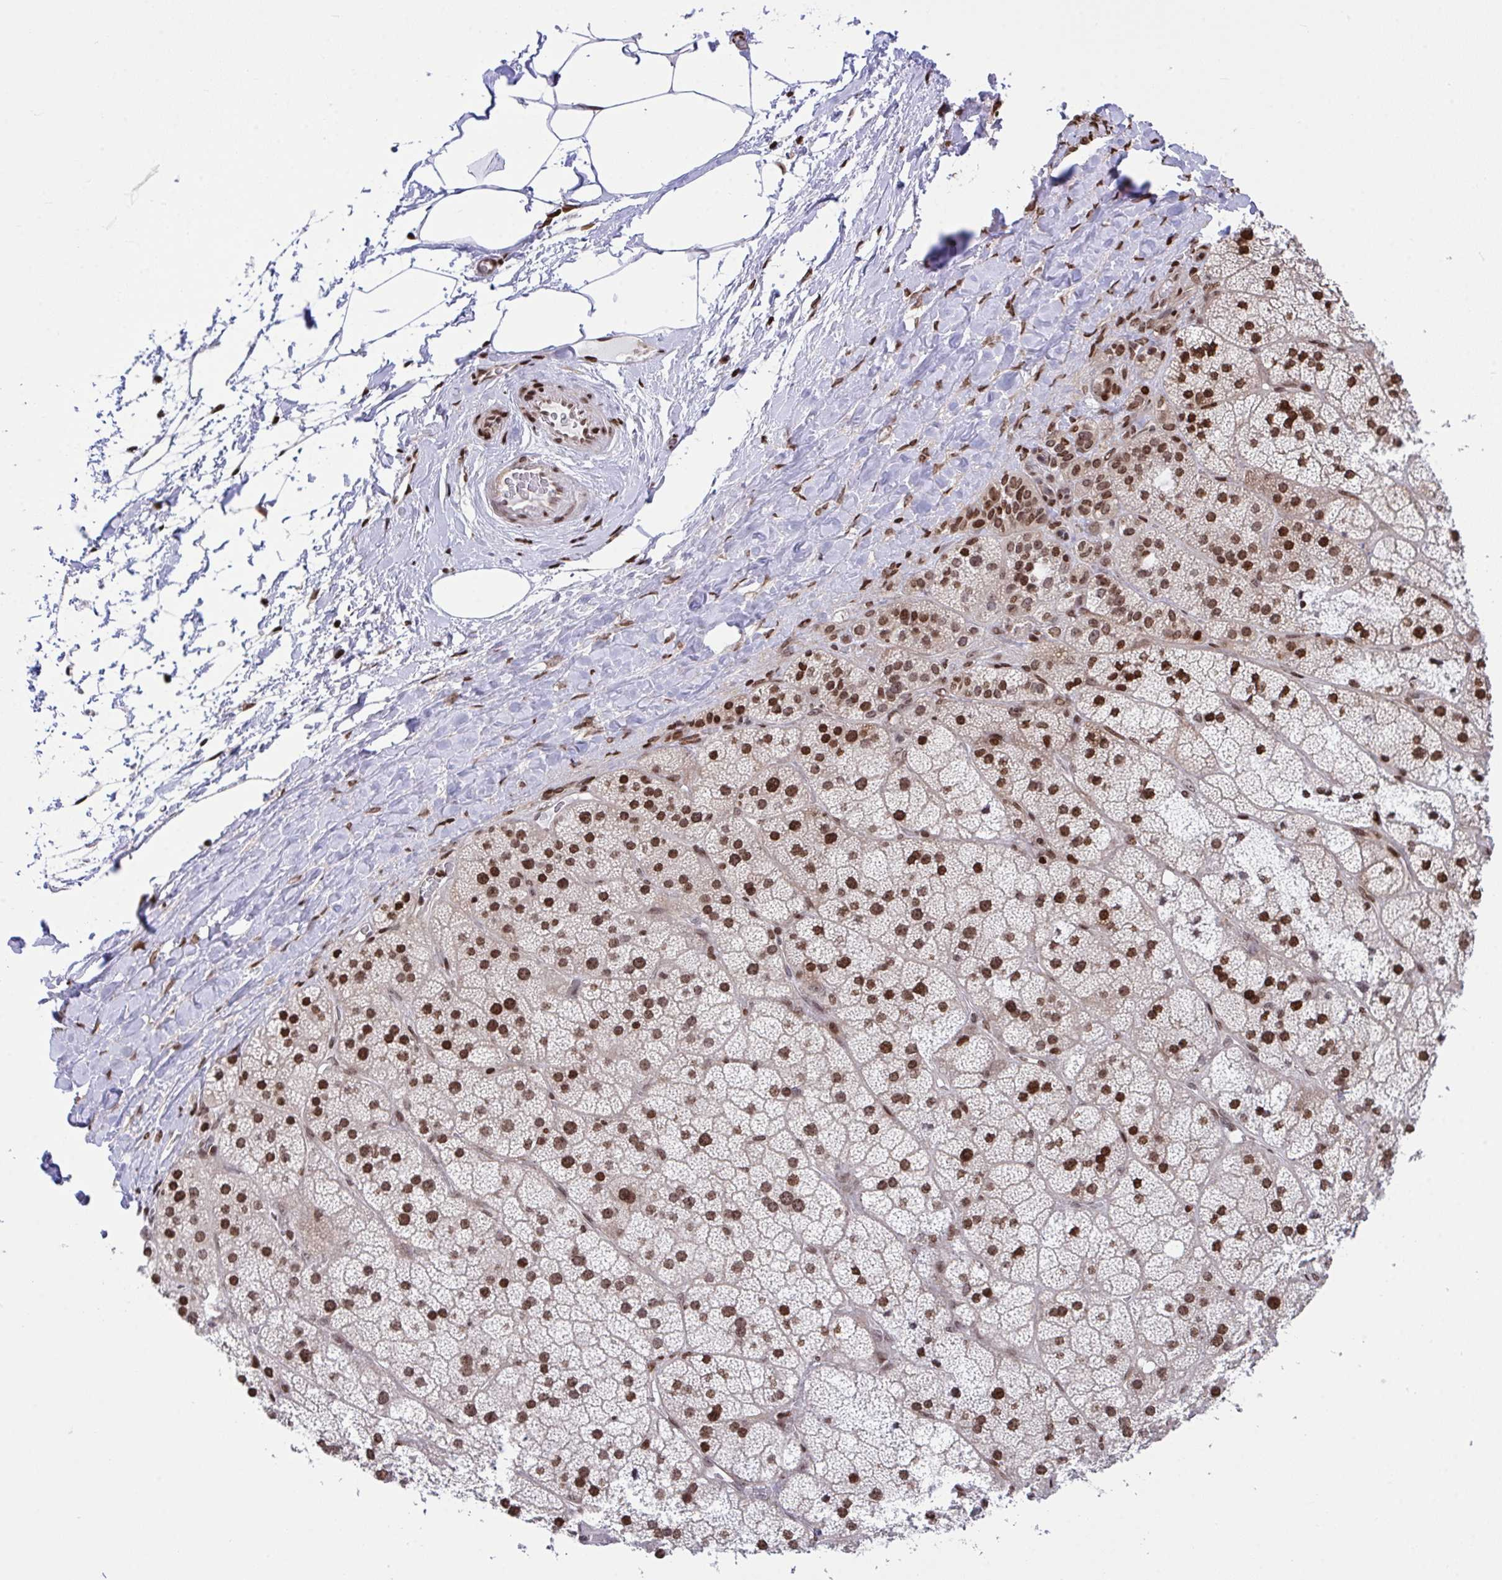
{"staining": {"intensity": "strong", "quantity": "25%-75%", "location": "nuclear"}, "tissue": "adrenal gland", "cell_type": "Glandular cells", "image_type": "normal", "snomed": [{"axis": "morphology", "description": "Normal tissue, NOS"}, {"axis": "topography", "description": "Adrenal gland"}], "caption": "DAB immunohistochemical staining of benign adrenal gland shows strong nuclear protein expression in approximately 25%-75% of glandular cells.", "gene": "RAPGEF5", "patient": {"sex": "male", "age": 57}}